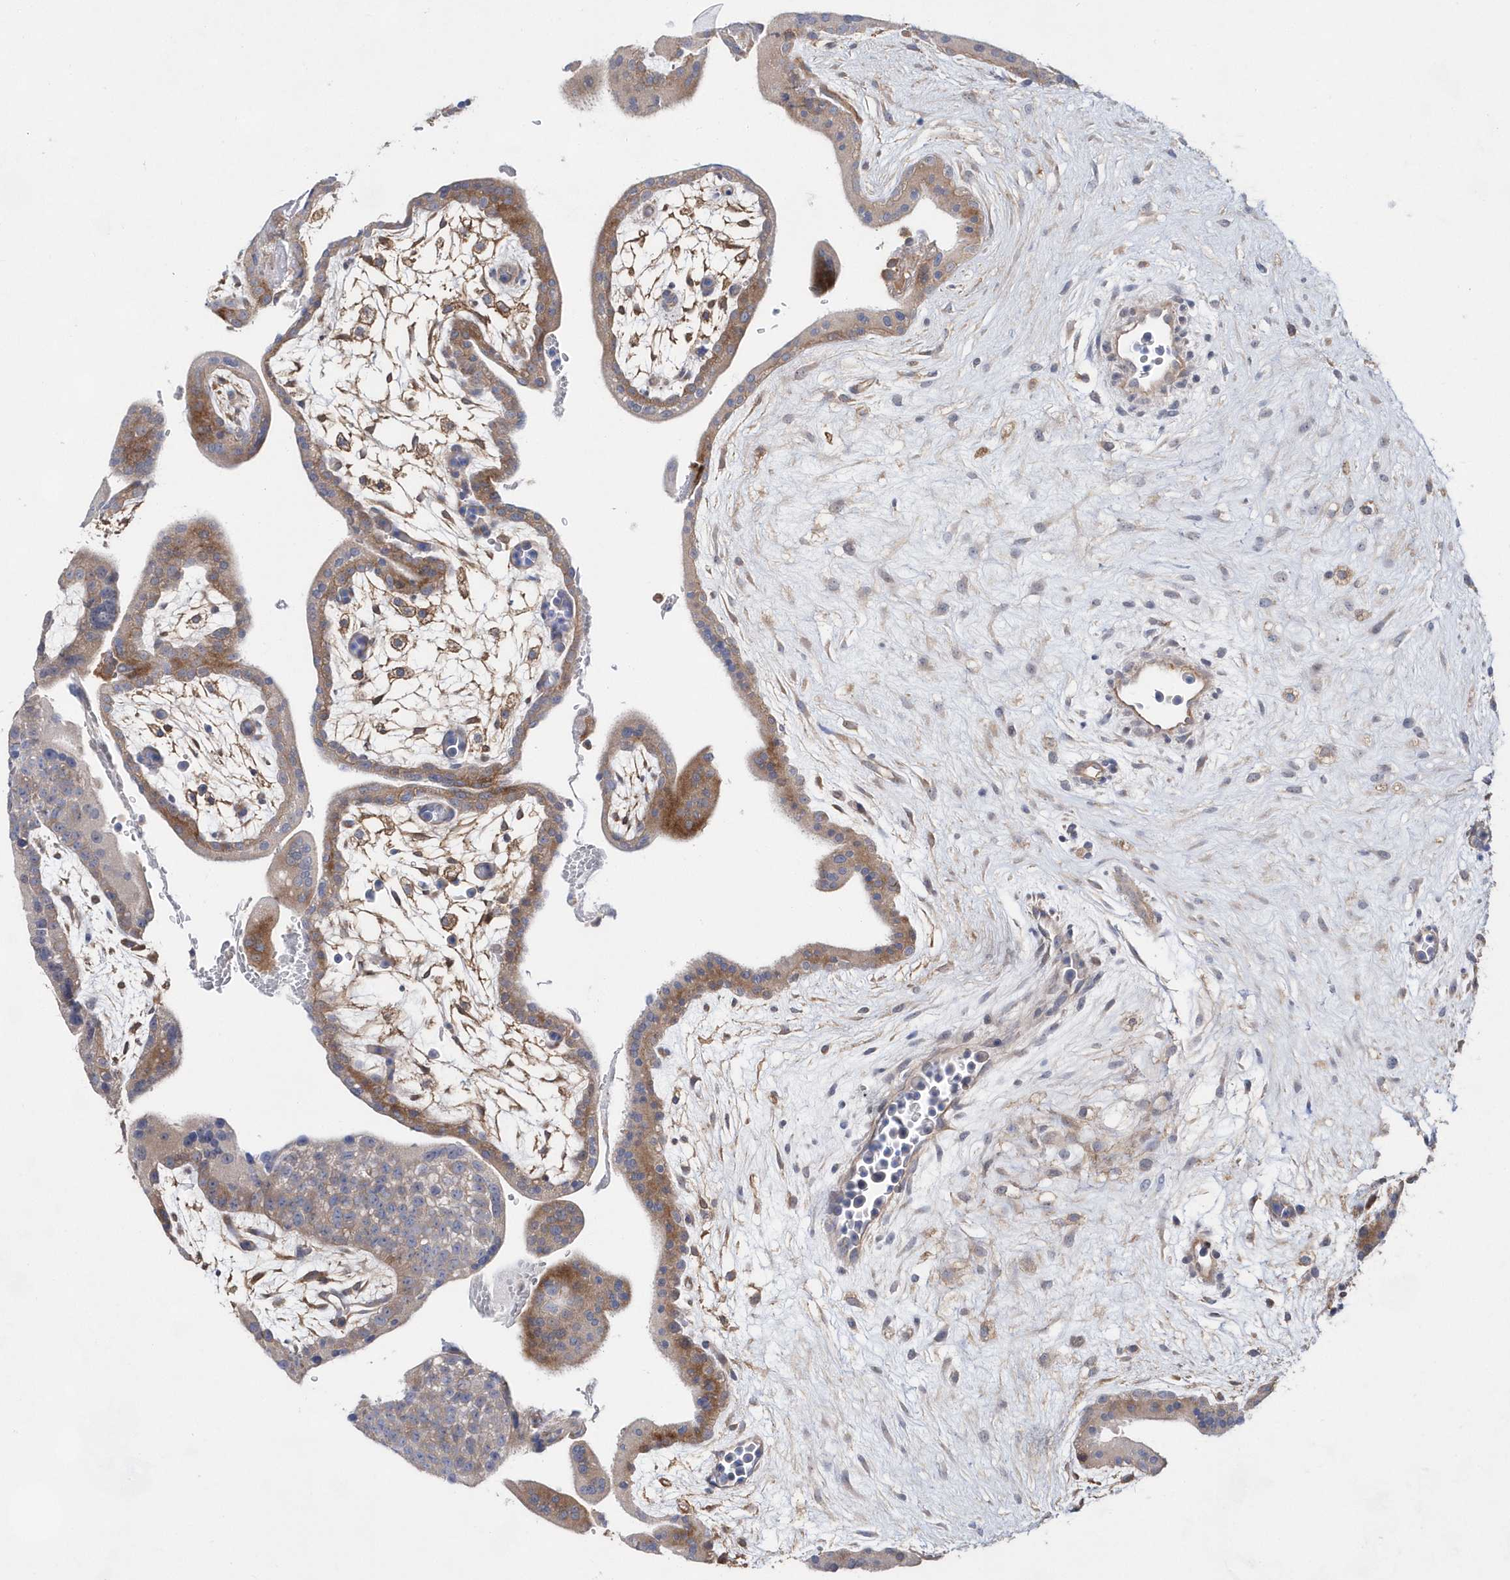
{"staining": {"intensity": "moderate", "quantity": ">75%", "location": "cytoplasmic/membranous"}, "tissue": "placenta", "cell_type": "Trophoblastic cells", "image_type": "normal", "snomed": [{"axis": "morphology", "description": "Normal tissue, NOS"}, {"axis": "topography", "description": "Placenta"}], "caption": "A high-resolution image shows immunohistochemistry (IHC) staining of unremarkable placenta, which demonstrates moderate cytoplasmic/membranous positivity in approximately >75% of trophoblastic cells.", "gene": "BDH2", "patient": {"sex": "female", "age": 35}}